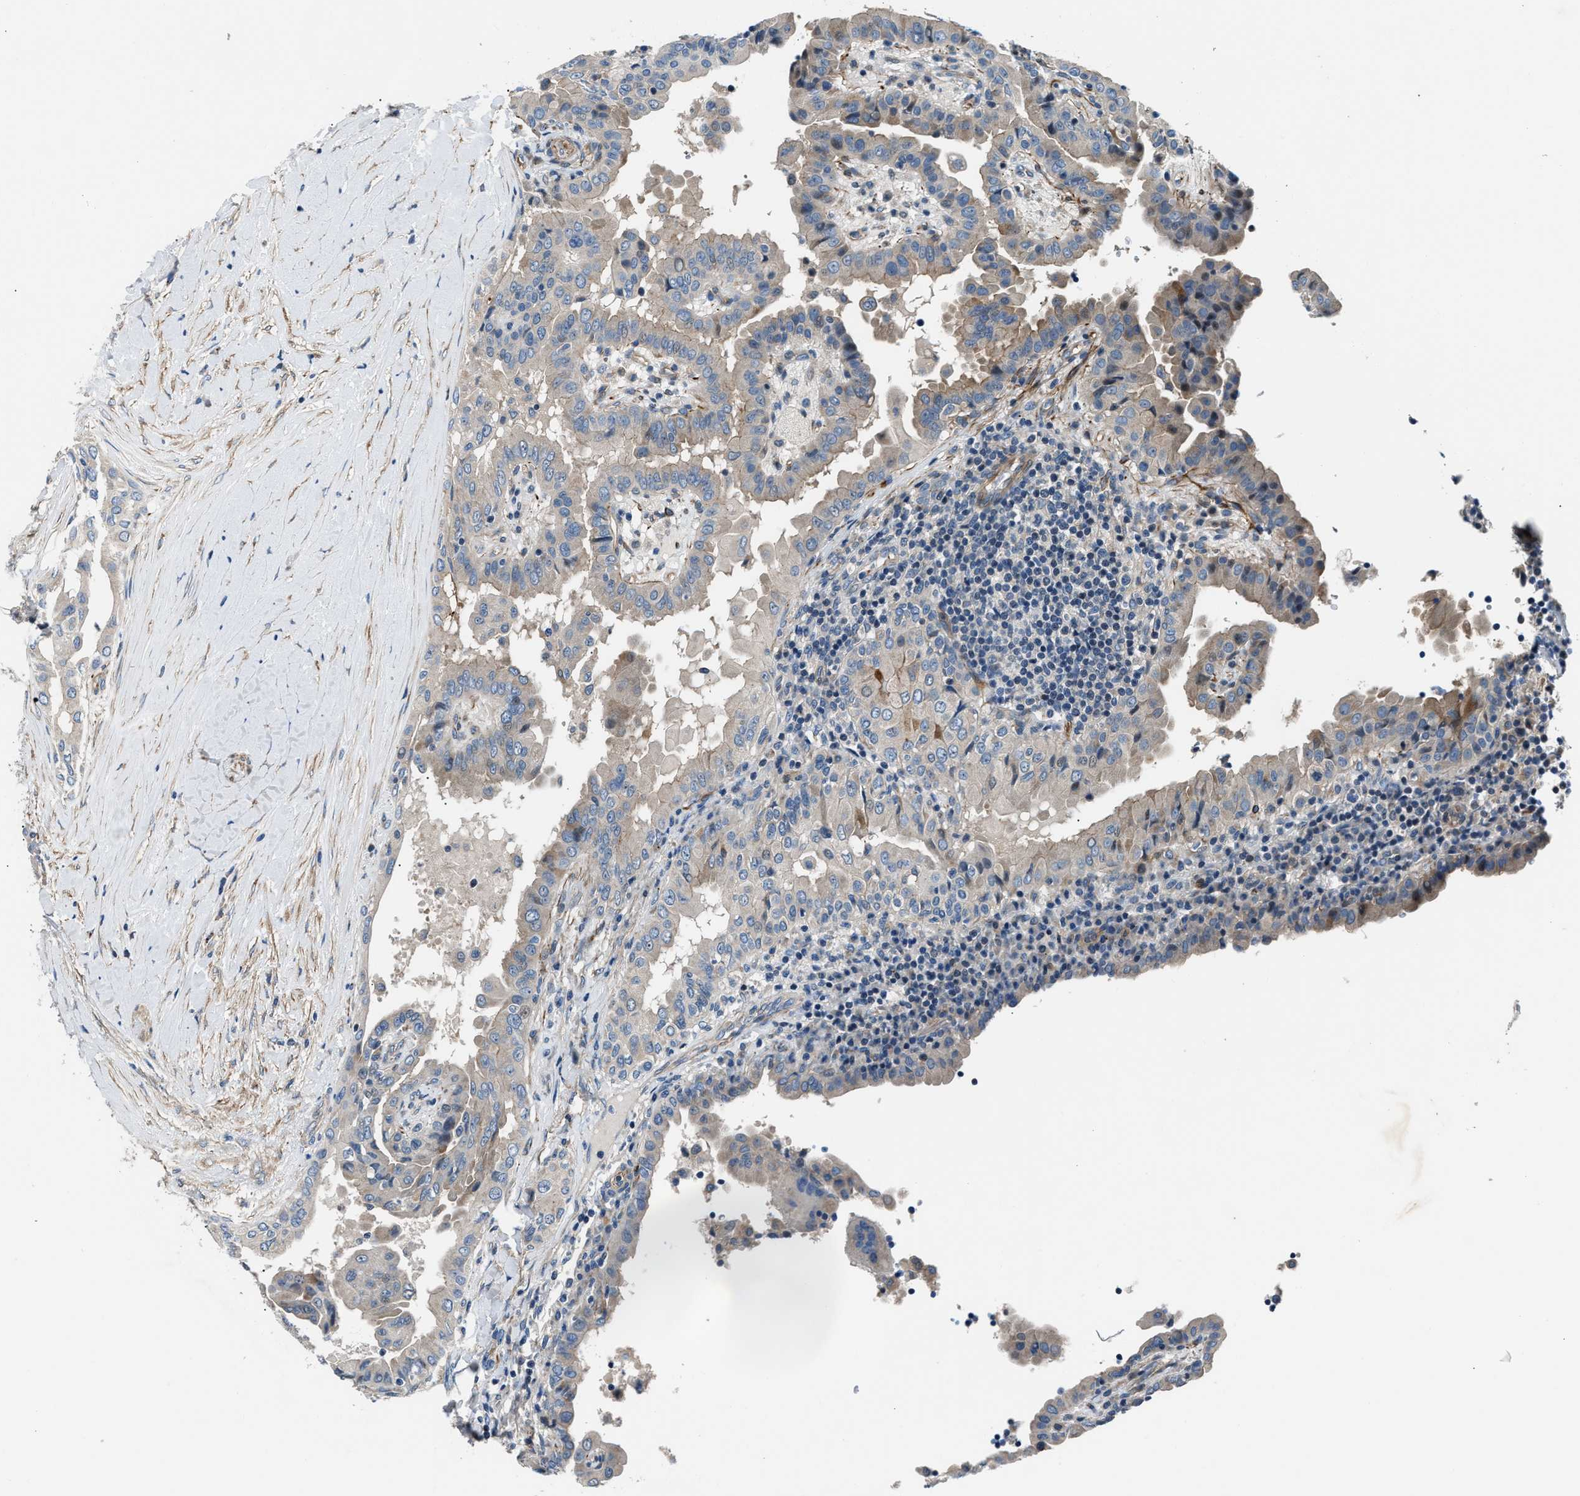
{"staining": {"intensity": "weak", "quantity": "<25%", "location": "cytoplasmic/membranous"}, "tissue": "thyroid cancer", "cell_type": "Tumor cells", "image_type": "cancer", "snomed": [{"axis": "morphology", "description": "Papillary adenocarcinoma, NOS"}, {"axis": "topography", "description": "Thyroid gland"}], "caption": "Human papillary adenocarcinoma (thyroid) stained for a protein using immunohistochemistry exhibits no staining in tumor cells.", "gene": "MPDZ", "patient": {"sex": "male", "age": 33}}